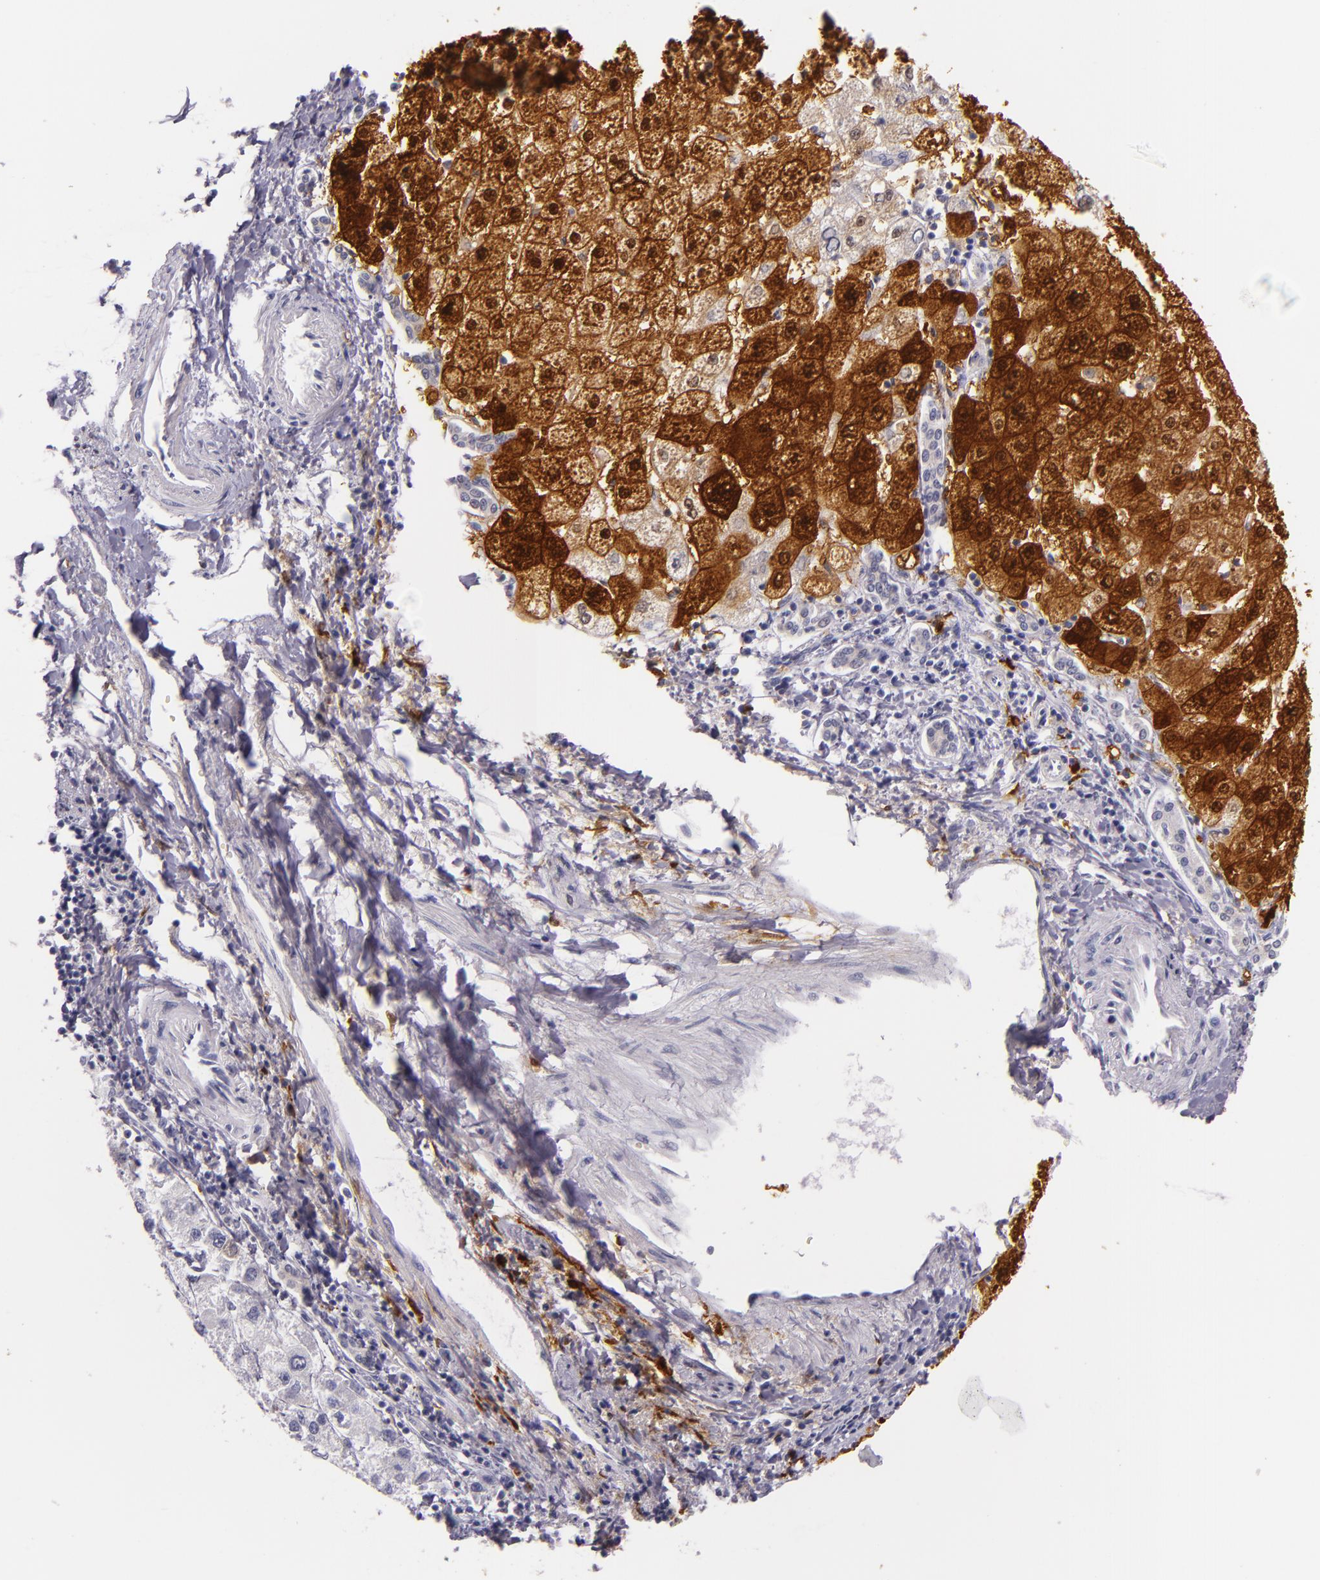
{"staining": {"intensity": "strong", "quantity": ">75%", "location": "cytoplasmic/membranous,nuclear"}, "tissue": "liver cancer", "cell_type": "Tumor cells", "image_type": "cancer", "snomed": [{"axis": "morphology", "description": "Carcinoma, Hepatocellular, NOS"}, {"axis": "topography", "description": "Liver"}], "caption": "Liver hepatocellular carcinoma stained with a brown dye shows strong cytoplasmic/membranous and nuclear positive staining in approximately >75% of tumor cells.", "gene": "MT1A", "patient": {"sex": "female", "age": 85}}